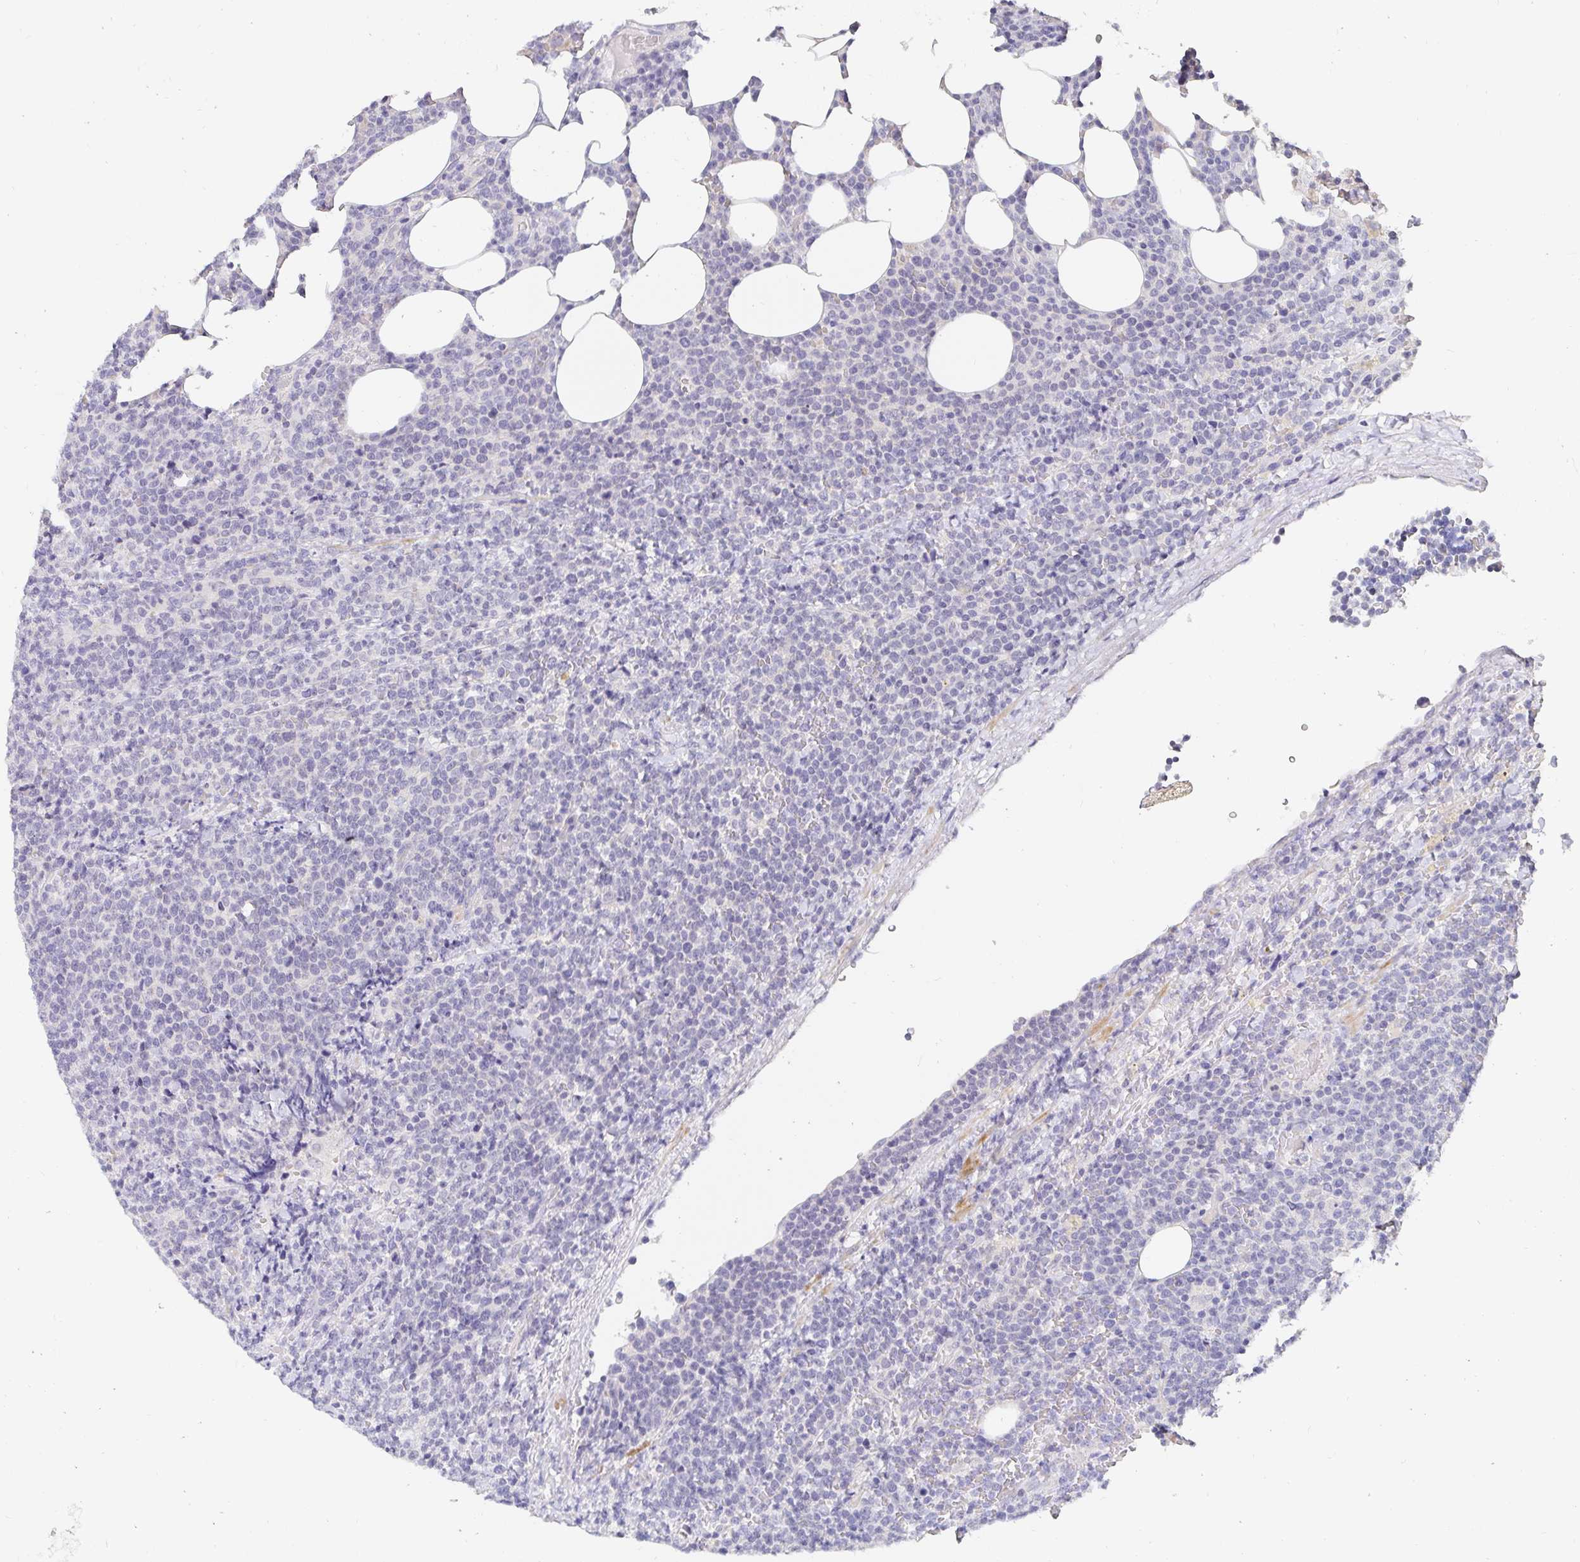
{"staining": {"intensity": "negative", "quantity": "none", "location": "none"}, "tissue": "lymphoma", "cell_type": "Tumor cells", "image_type": "cancer", "snomed": [{"axis": "morphology", "description": "Malignant lymphoma, non-Hodgkin's type, High grade"}, {"axis": "topography", "description": "Lymph node"}], "caption": "DAB immunohistochemical staining of lymphoma reveals no significant positivity in tumor cells.", "gene": "PDX1", "patient": {"sex": "male", "age": 61}}